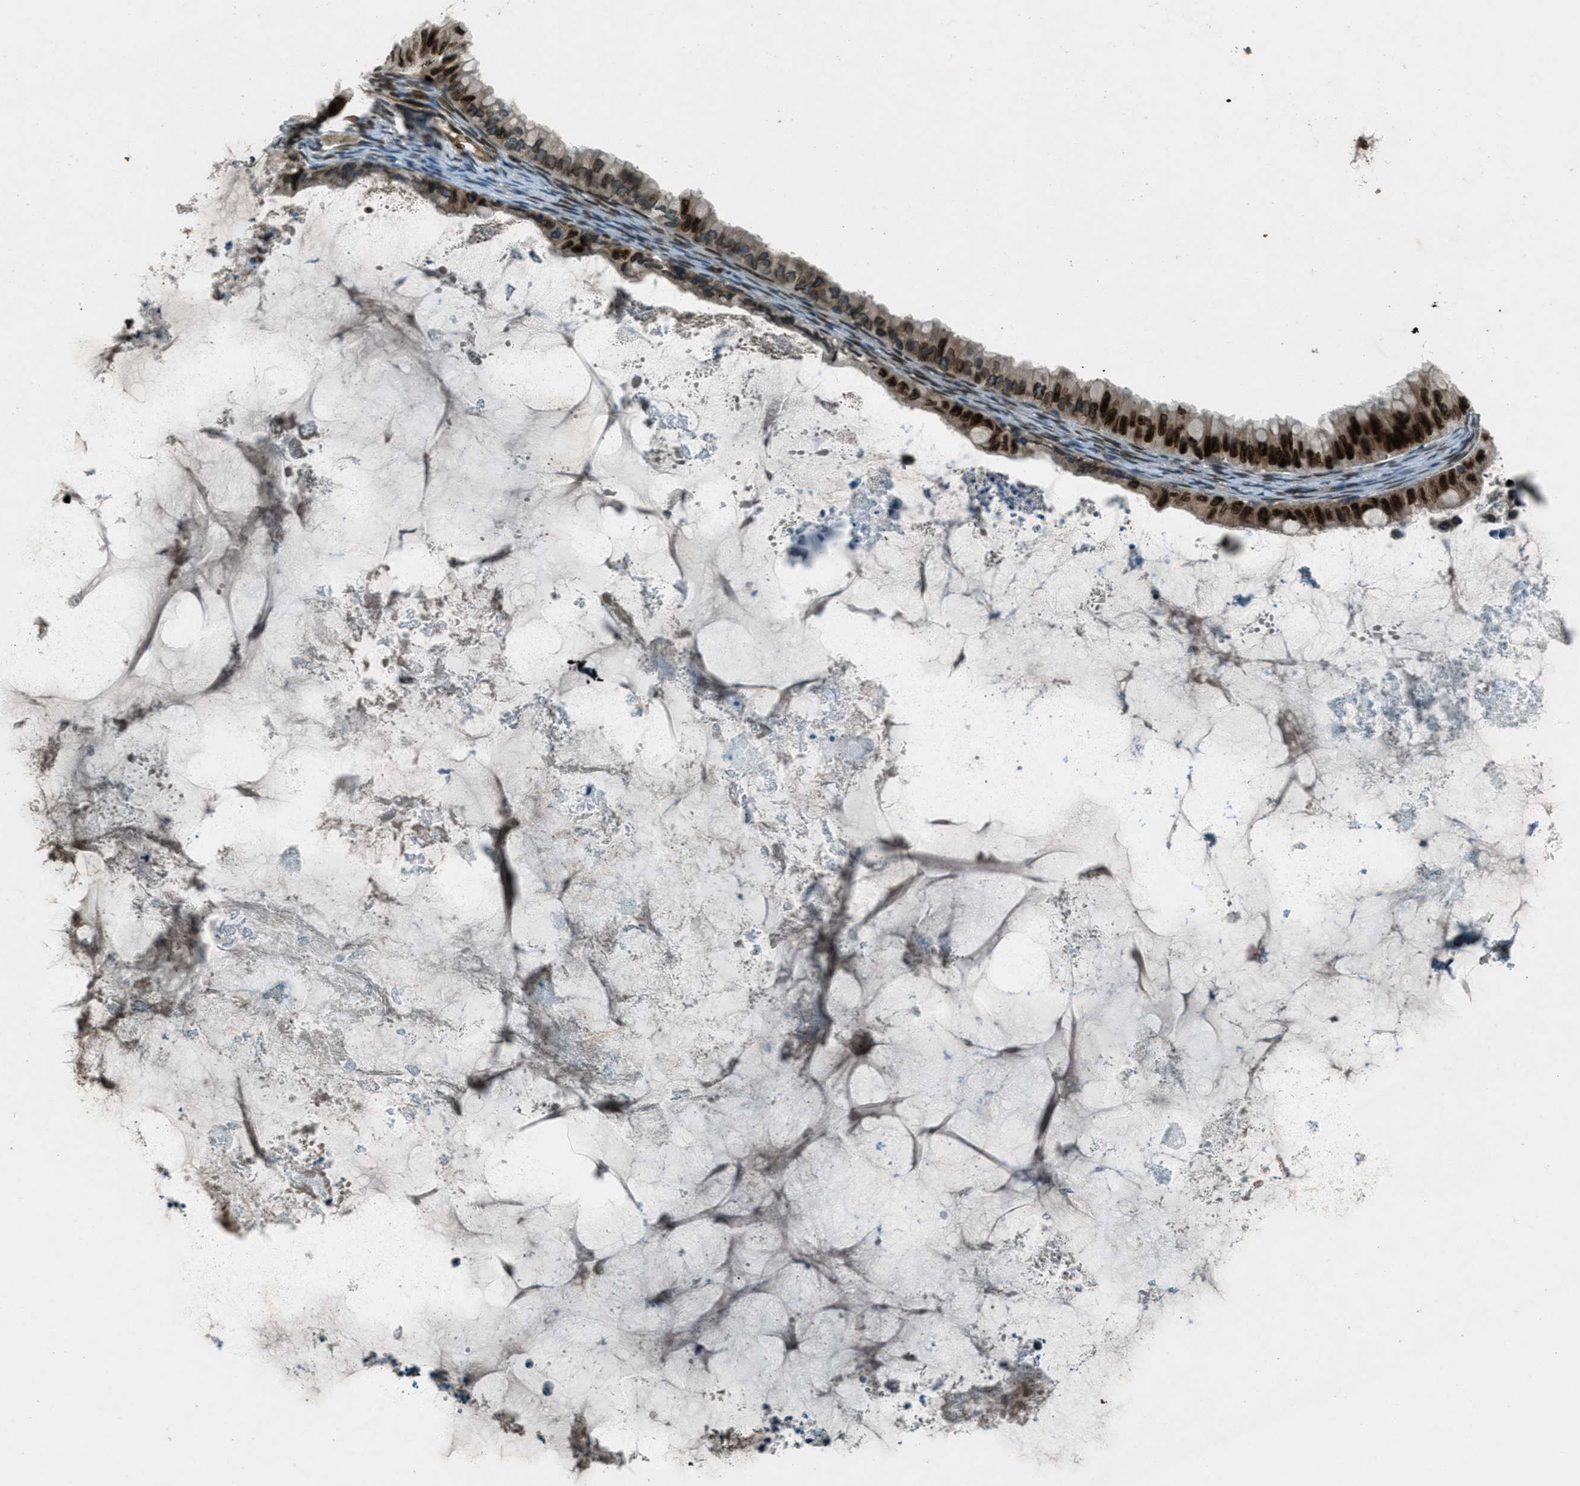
{"staining": {"intensity": "strong", "quantity": ">75%", "location": "cytoplasmic/membranous,nuclear"}, "tissue": "ovarian cancer", "cell_type": "Tumor cells", "image_type": "cancer", "snomed": [{"axis": "morphology", "description": "Cystadenocarcinoma, mucinous, NOS"}, {"axis": "topography", "description": "Ovary"}], "caption": "Ovarian mucinous cystadenocarcinoma stained with immunohistochemistry exhibits strong cytoplasmic/membranous and nuclear staining in approximately >75% of tumor cells. The staining is performed using DAB (3,3'-diaminobenzidine) brown chromogen to label protein expression. The nuclei are counter-stained blue using hematoxylin.", "gene": "LEMD2", "patient": {"sex": "female", "age": 80}}